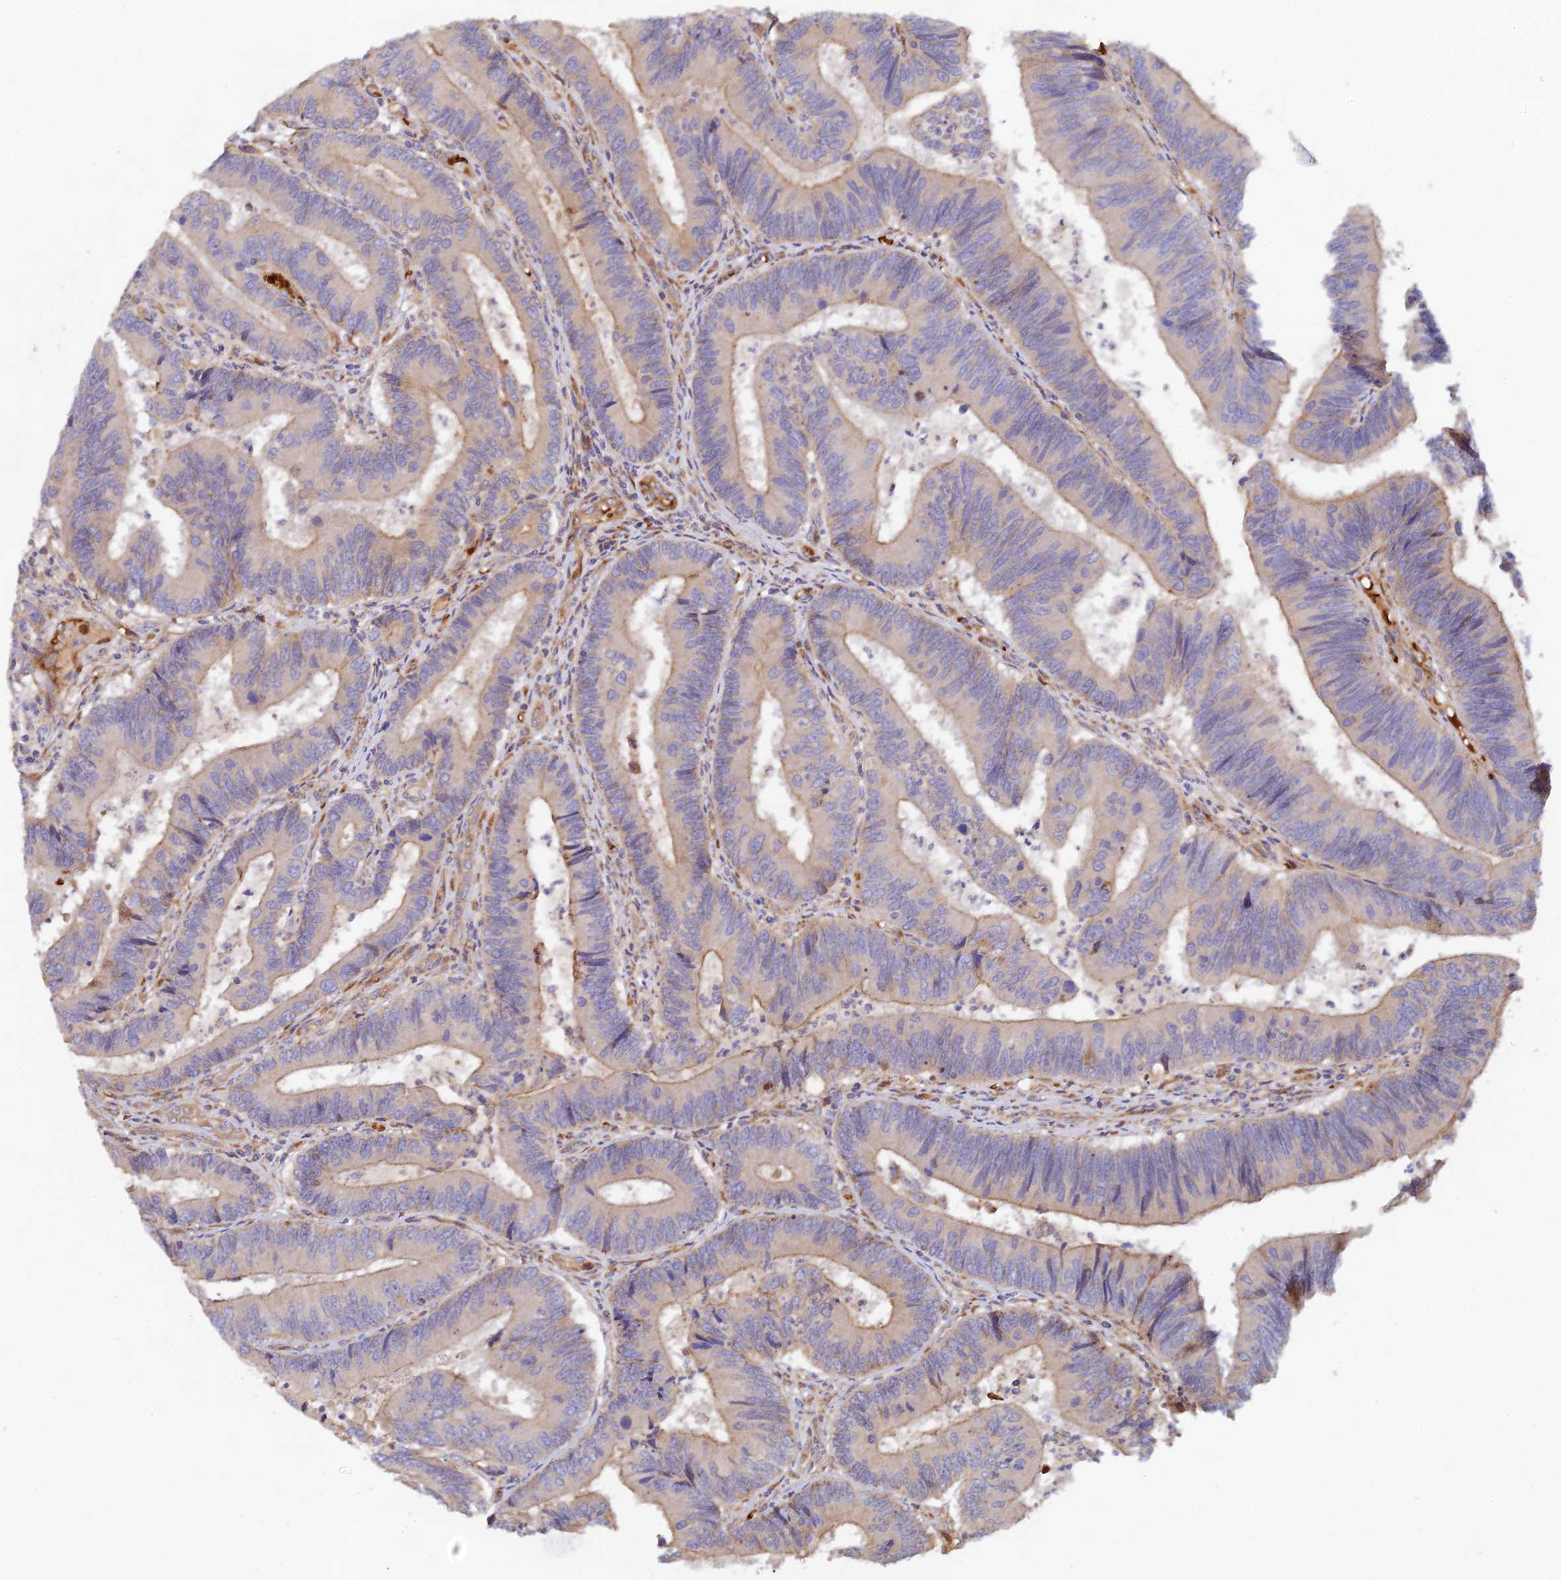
{"staining": {"intensity": "moderate", "quantity": "<25%", "location": "cytoplasmic/membranous"}, "tissue": "colorectal cancer", "cell_type": "Tumor cells", "image_type": "cancer", "snomed": [{"axis": "morphology", "description": "Adenocarcinoma, NOS"}, {"axis": "topography", "description": "Colon"}], "caption": "A low amount of moderate cytoplasmic/membranous expression is seen in approximately <25% of tumor cells in colorectal adenocarcinoma tissue.", "gene": "GMCL1", "patient": {"sex": "female", "age": 67}}